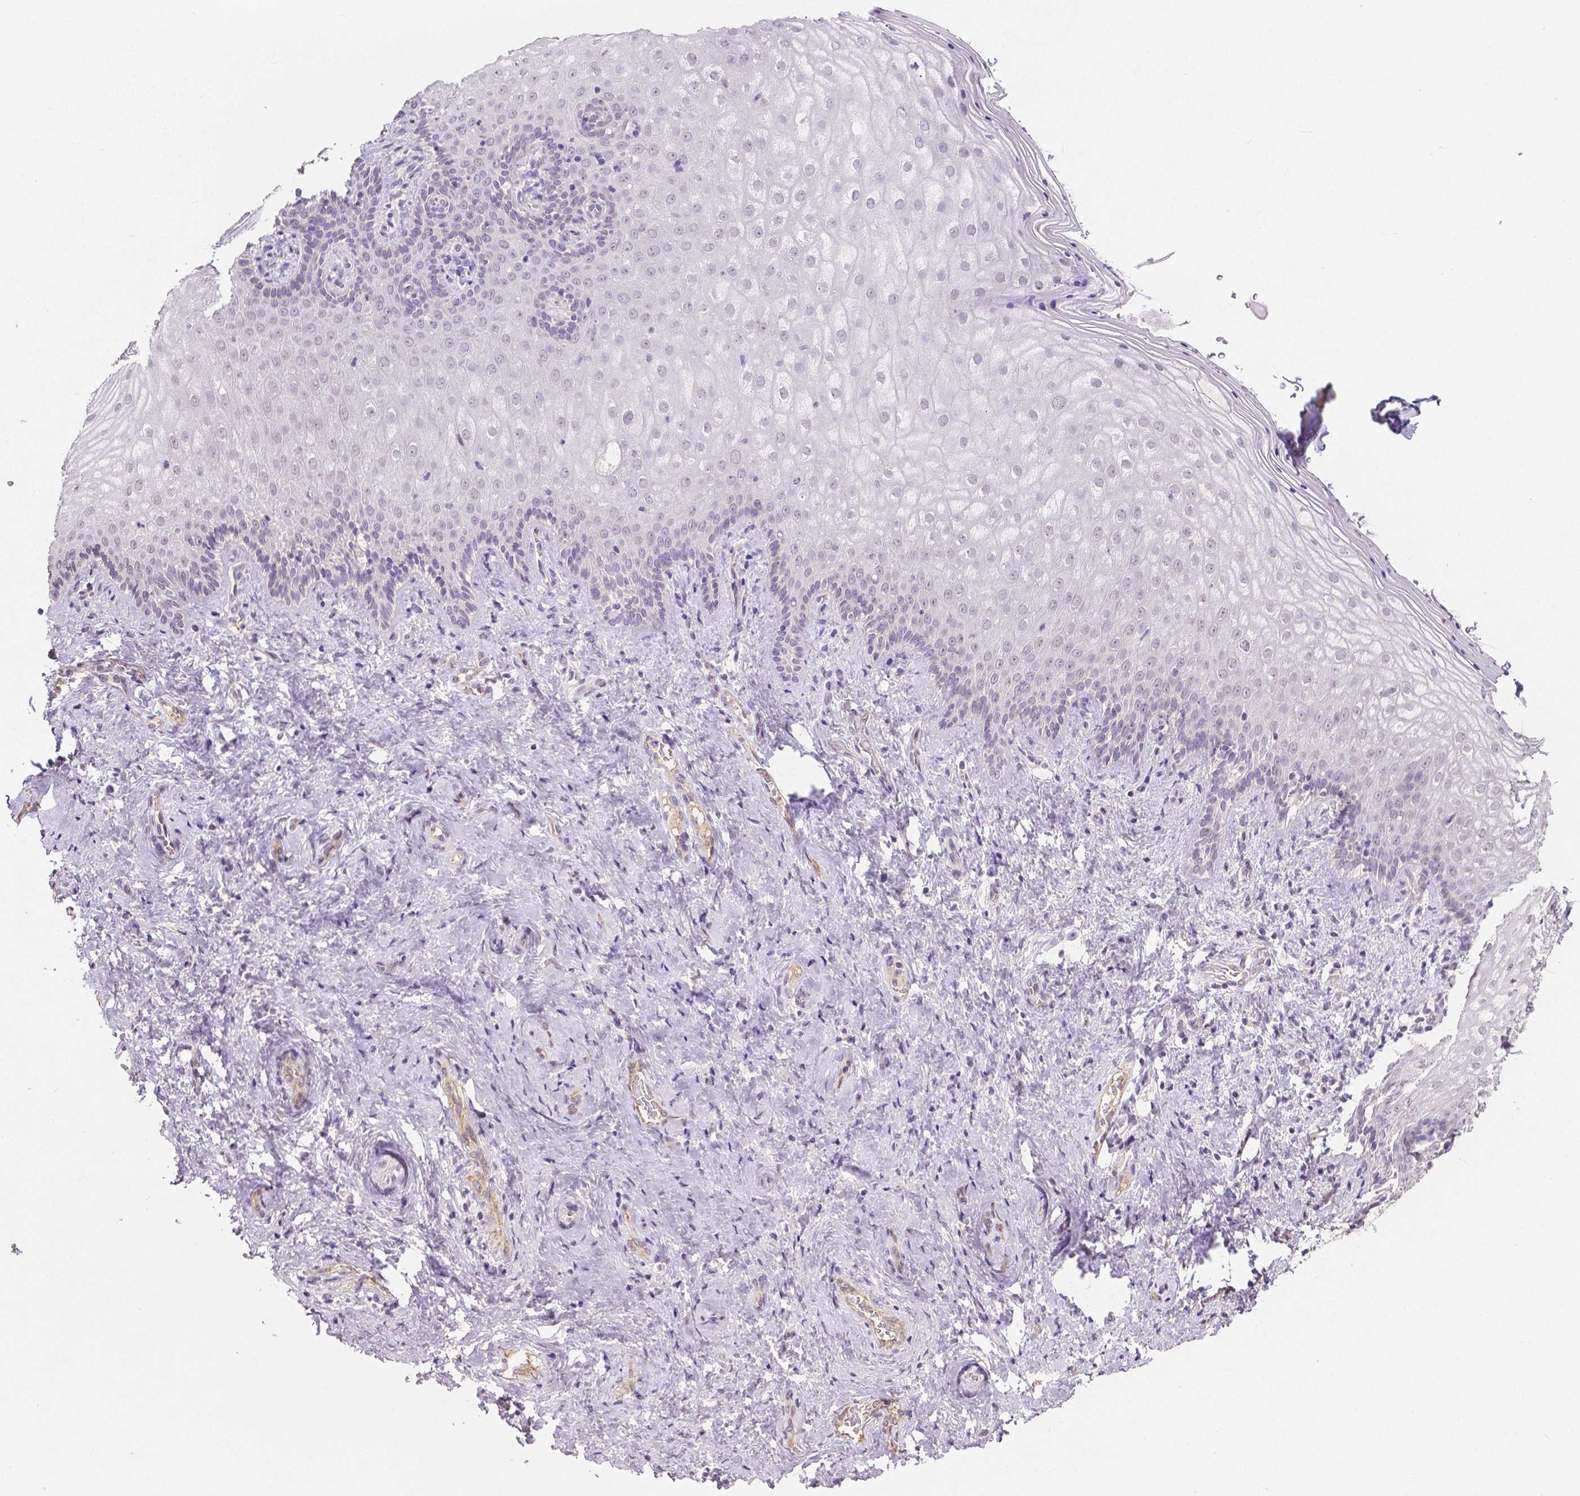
{"staining": {"intensity": "negative", "quantity": "none", "location": "none"}, "tissue": "vagina", "cell_type": "Squamous epithelial cells", "image_type": "normal", "snomed": [{"axis": "morphology", "description": "Normal tissue, NOS"}, {"axis": "topography", "description": "Vagina"}], "caption": "High power microscopy image of an IHC photomicrograph of unremarkable vagina, revealing no significant staining in squamous epithelial cells.", "gene": "ELAVL2", "patient": {"sex": "female", "age": 42}}